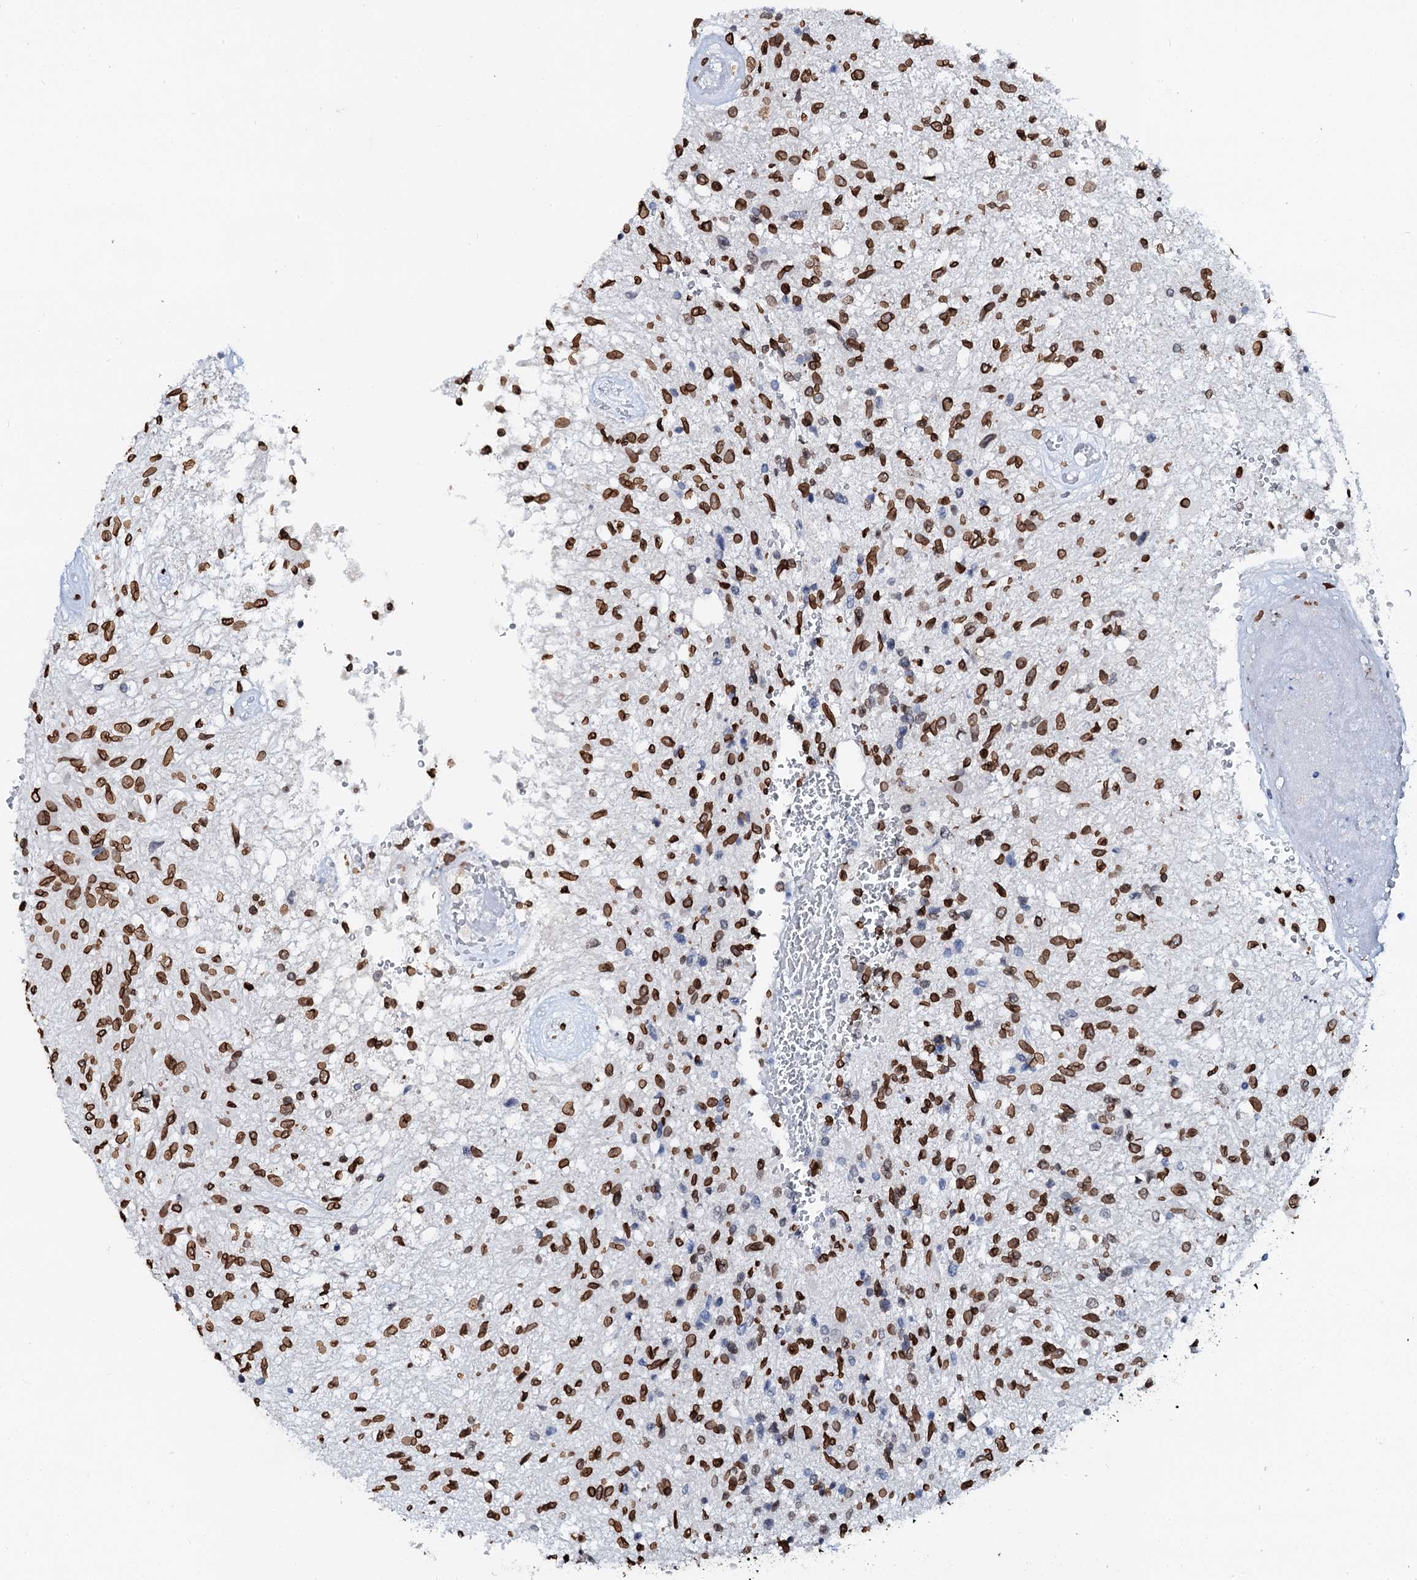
{"staining": {"intensity": "strong", "quantity": ">75%", "location": "nuclear"}, "tissue": "glioma", "cell_type": "Tumor cells", "image_type": "cancer", "snomed": [{"axis": "morphology", "description": "Glioma, malignant, High grade"}, {"axis": "topography", "description": "Brain"}], "caption": "Approximately >75% of tumor cells in human glioma show strong nuclear protein staining as visualized by brown immunohistochemical staining.", "gene": "KATNAL2", "patient": {"sex": "male", "age": 56}}